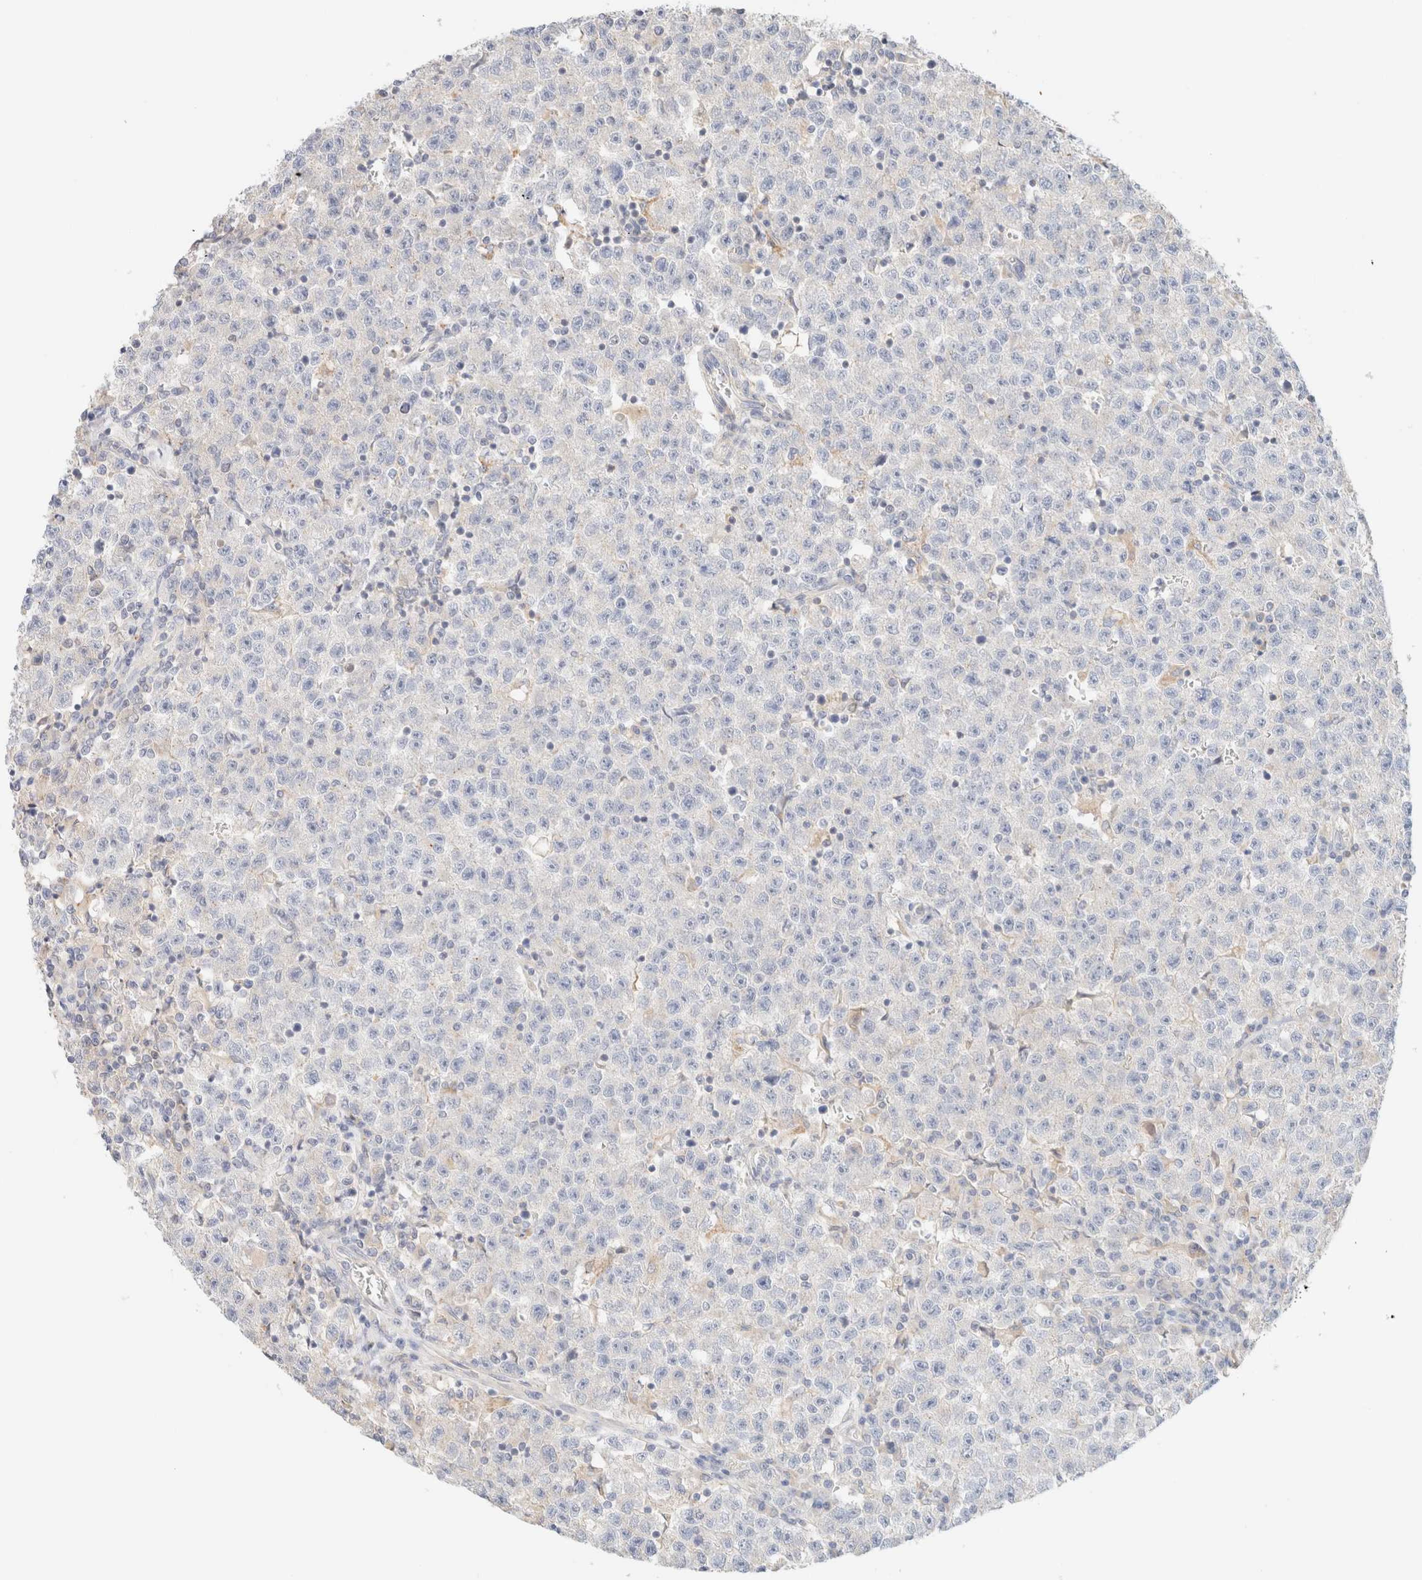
{"staining": {"intensity": "negative", "quantity": "none", "location": "none"}, "tissue": "testis cancer", "cell_type": "Tumor cells", "image_type": "cancer", "snomed": [{"axis": "morphology", "description": "Seminoma, NOS"}, {"axis": "topography", "description": "Testis"}], "caption": "An IHC image of seminoma (testis) is shown. There is no staining in tumor cells of seminoma (testis). (Brightfield microscopy of DAB (3,3'-diaminobenzidine) immunohistochemistry (IHC) at high magnification).", "gene": "SARM1", "patient": {"sex": "male", "age": 22}}